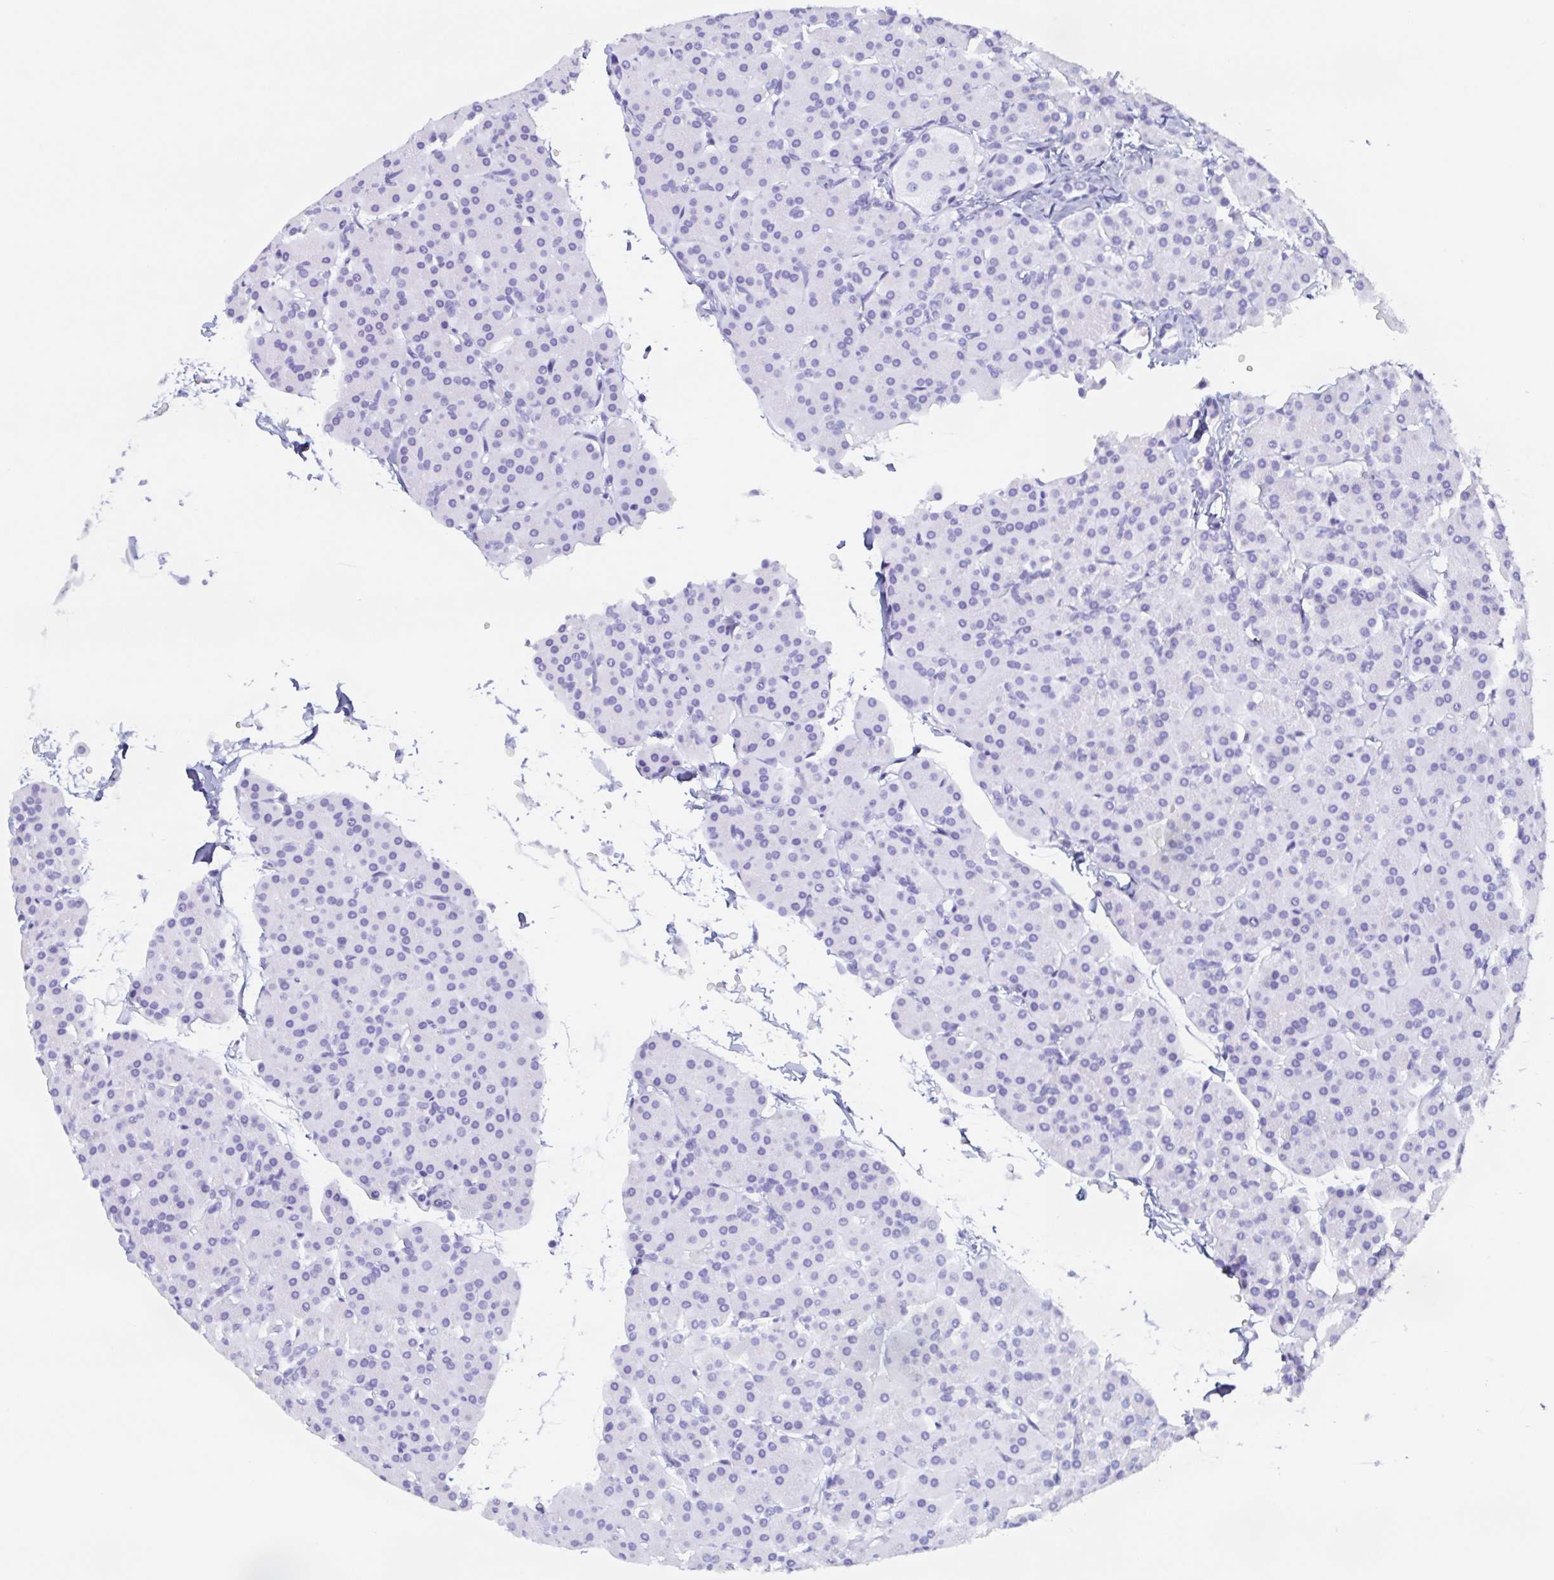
{"staining": {"intensity": "negative", "quantity": "none", "location": "none"}, "tissue": "pancreas", "cell_type": "Exocrine glandular cells", "image_type": "normal", "snomed": [{"axis": "morphology", "description": "Normal tissue, NOS"}, {"axis": "topography", "description": "Pancreas"}, {"axis": "topography", "description": "Peripheral nerve tissue"}], "caption": "A photomicrograph of pancreas stained for a protein demonstrates no brown staining in exocrine glandular cells.", "gene": "POU2F3", "patient": {"sex": "male", "age": 54}}